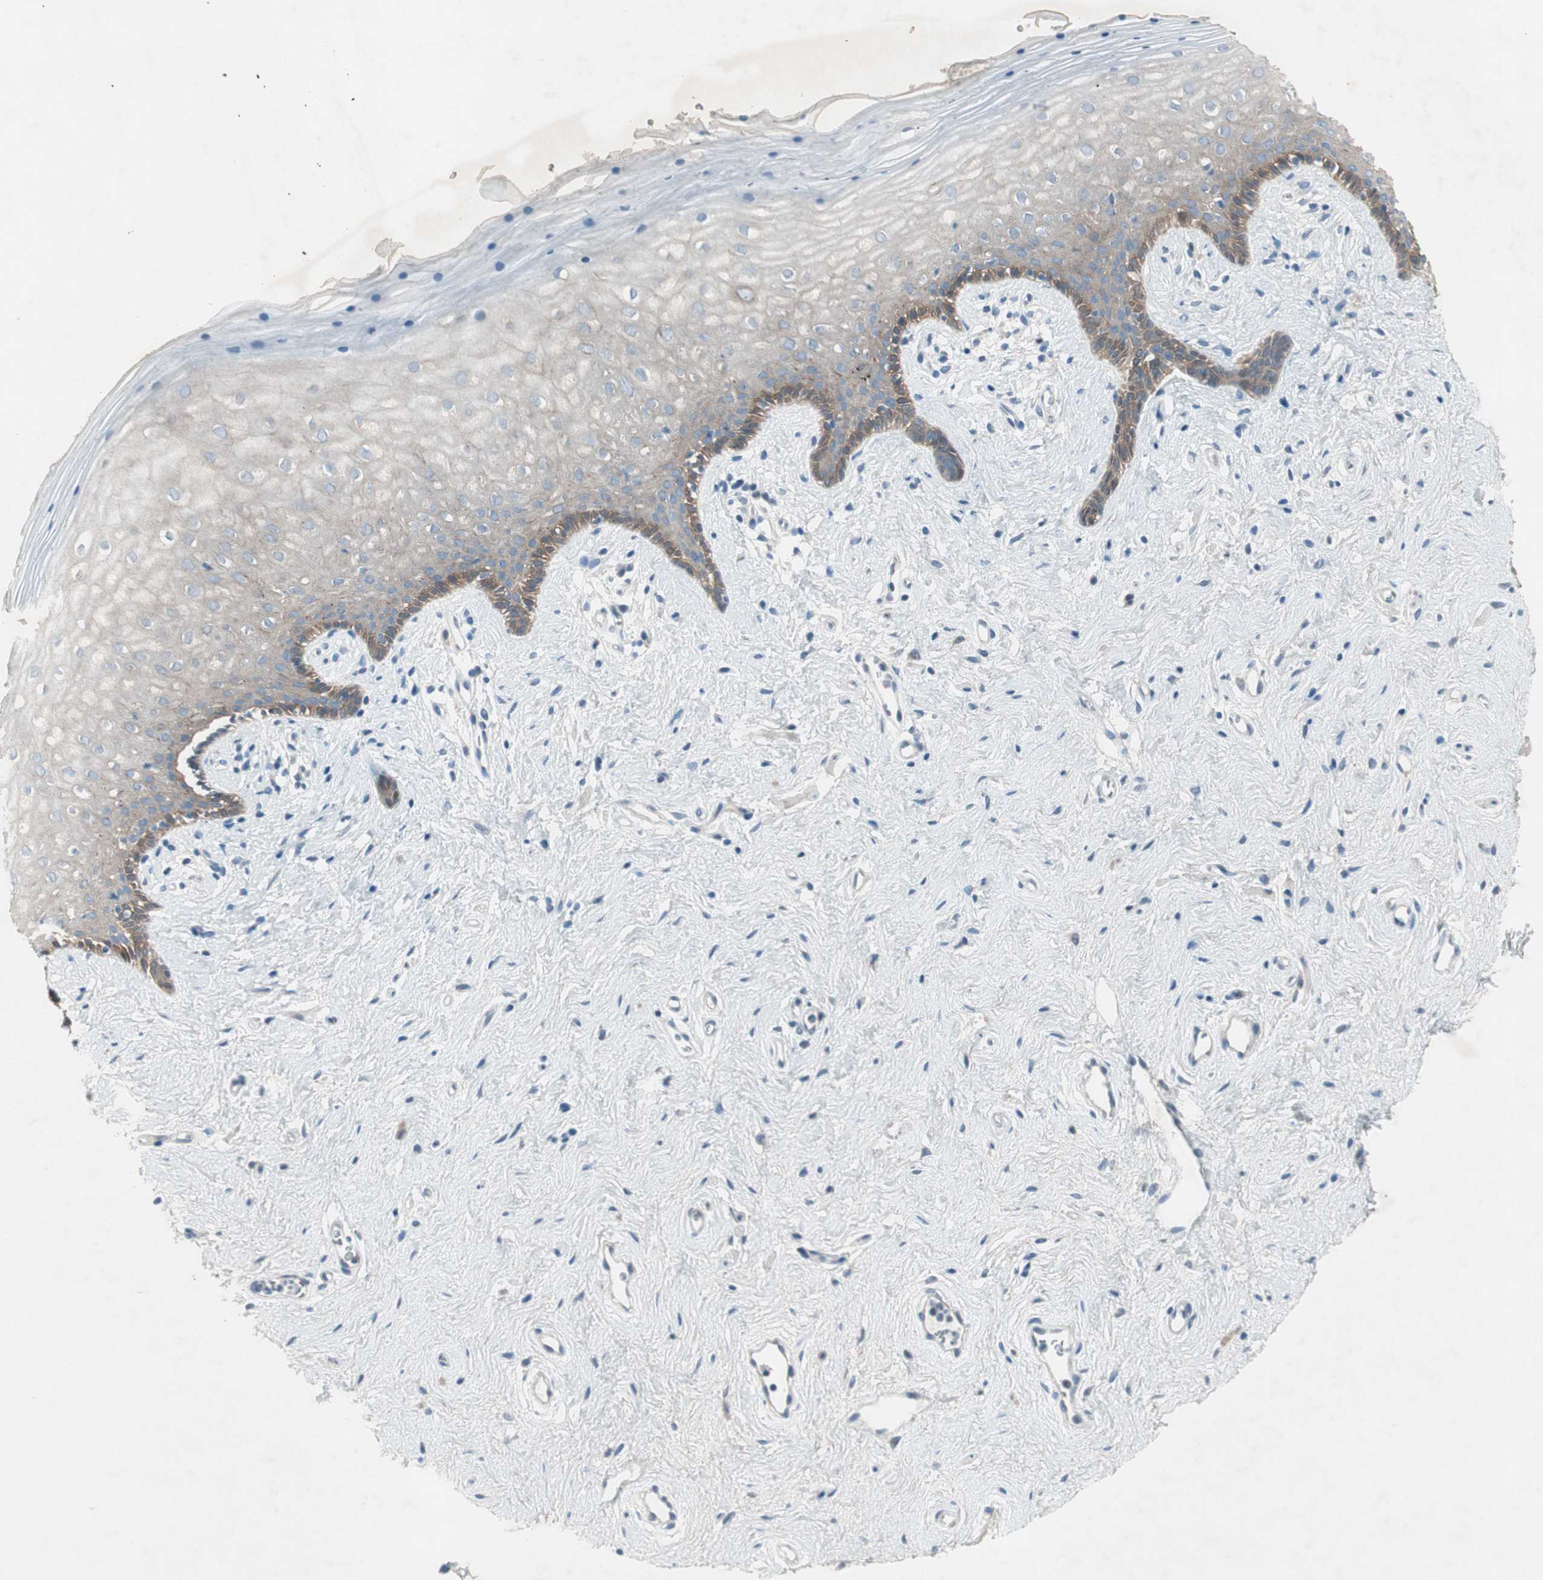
{"staining": {"intensity": "weak", "quantity": "<25%", "location": "cytoplasmic/membranous"}, "tissue": "vagina", "cell_type": "Squamous epithelial cells", "image_type": "normal", "snomed": [{"axis": "morphology", "description": "Normal tissue, NOS"}, {"axis": "topography", "description": "Vagina"}], "caption": "Immunohistochemistry (IHC) photomicrograph of normal human vagina stained for a protein (brown), which shows no expression in squamous epithelial cells. Brightfield microscopy of immunohistochemistry (IHC) stained with DAB (3,3'-diaminobenzidine) (brown) and hematoxylin (blue), captured at high magnification.", "gene": "PRRG4", "patient": {"sex": "female", "age": 44}}